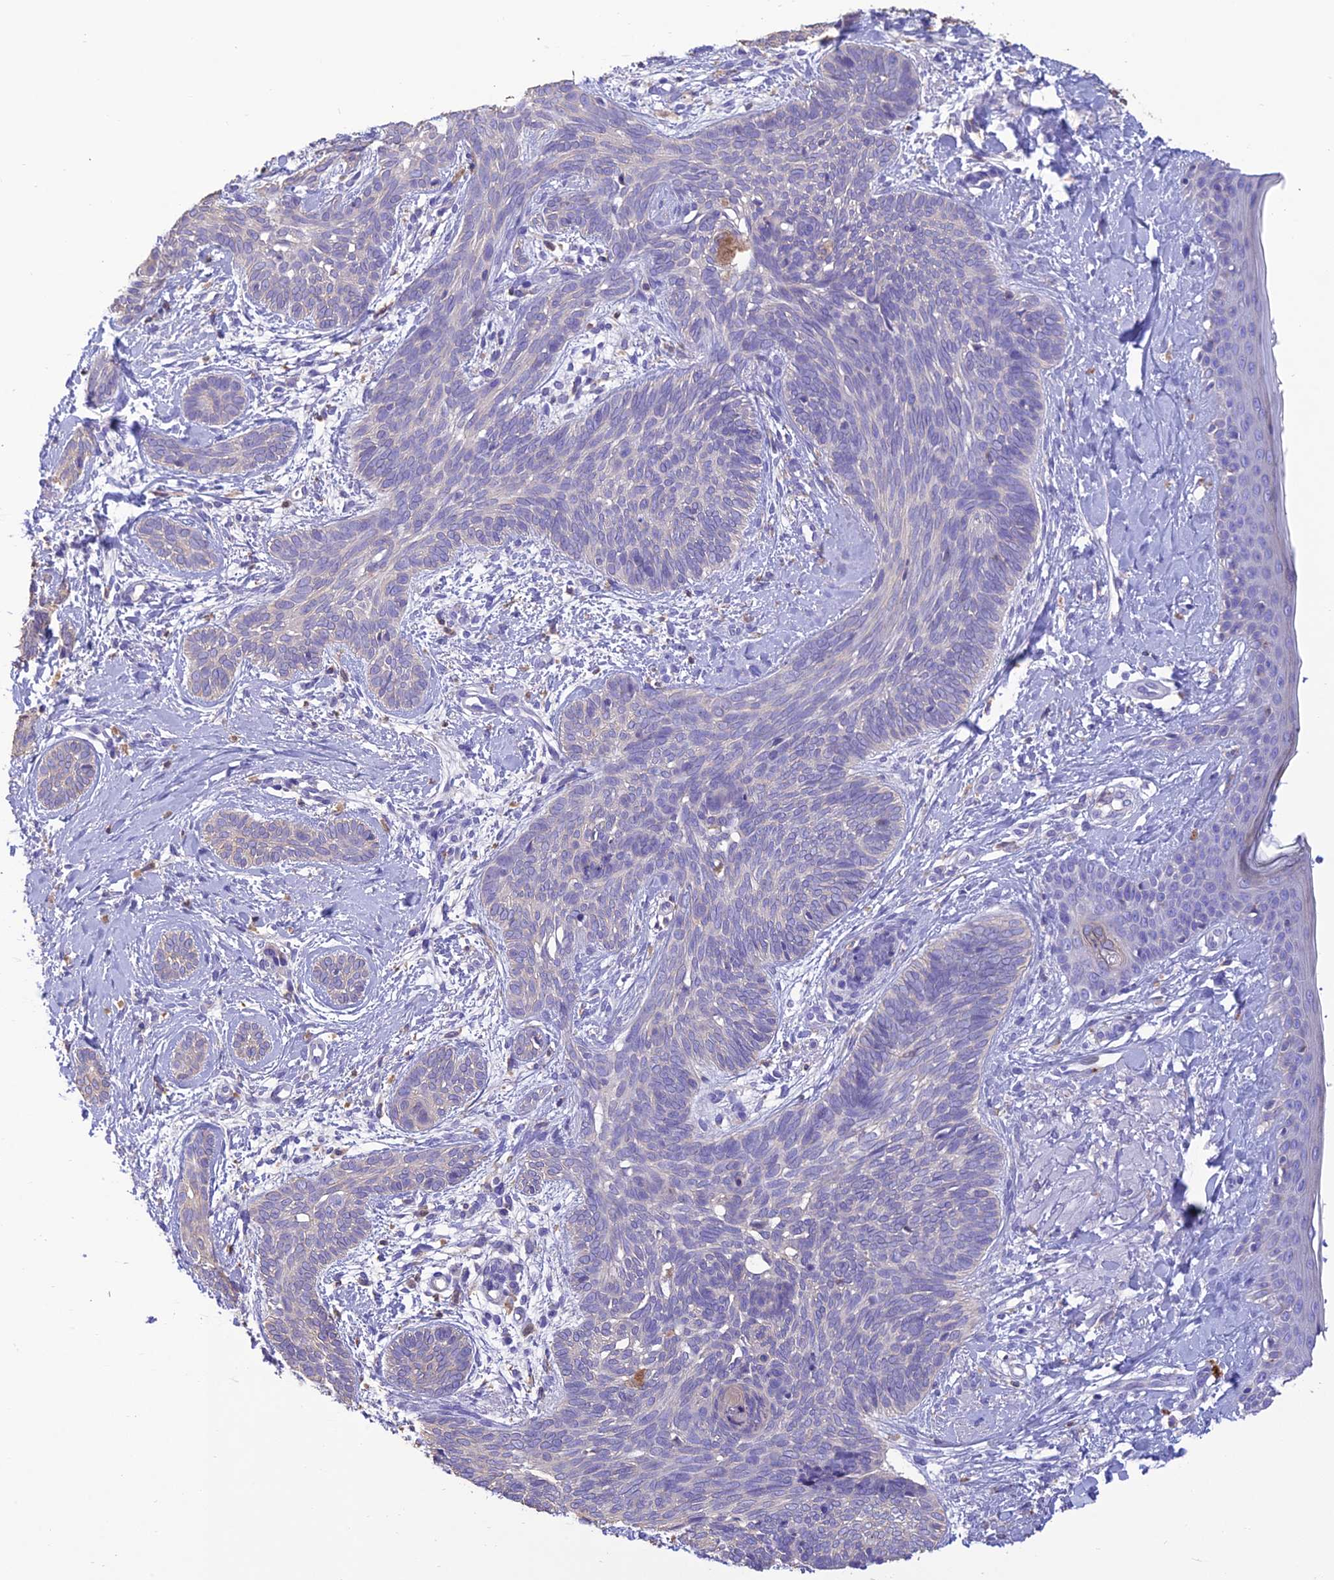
{"staining": {"intensity": "negative", "quantity": "none", "location": "none"}, "tissue": "skin cancer", "cell_type": "Tumor cells", "image_type": "cancer", "snomed": [{"axis": "morphology", "description": "Basal cell carcinoma"}, {"axis": "topography", "description": "Skin"}], "caption": "An image of human skin cancer (basal cell carcinoma) is negative for staining in tumor cells.", "gene": "SFT2D2", "patient": {"sex": "female", "age": 81}}